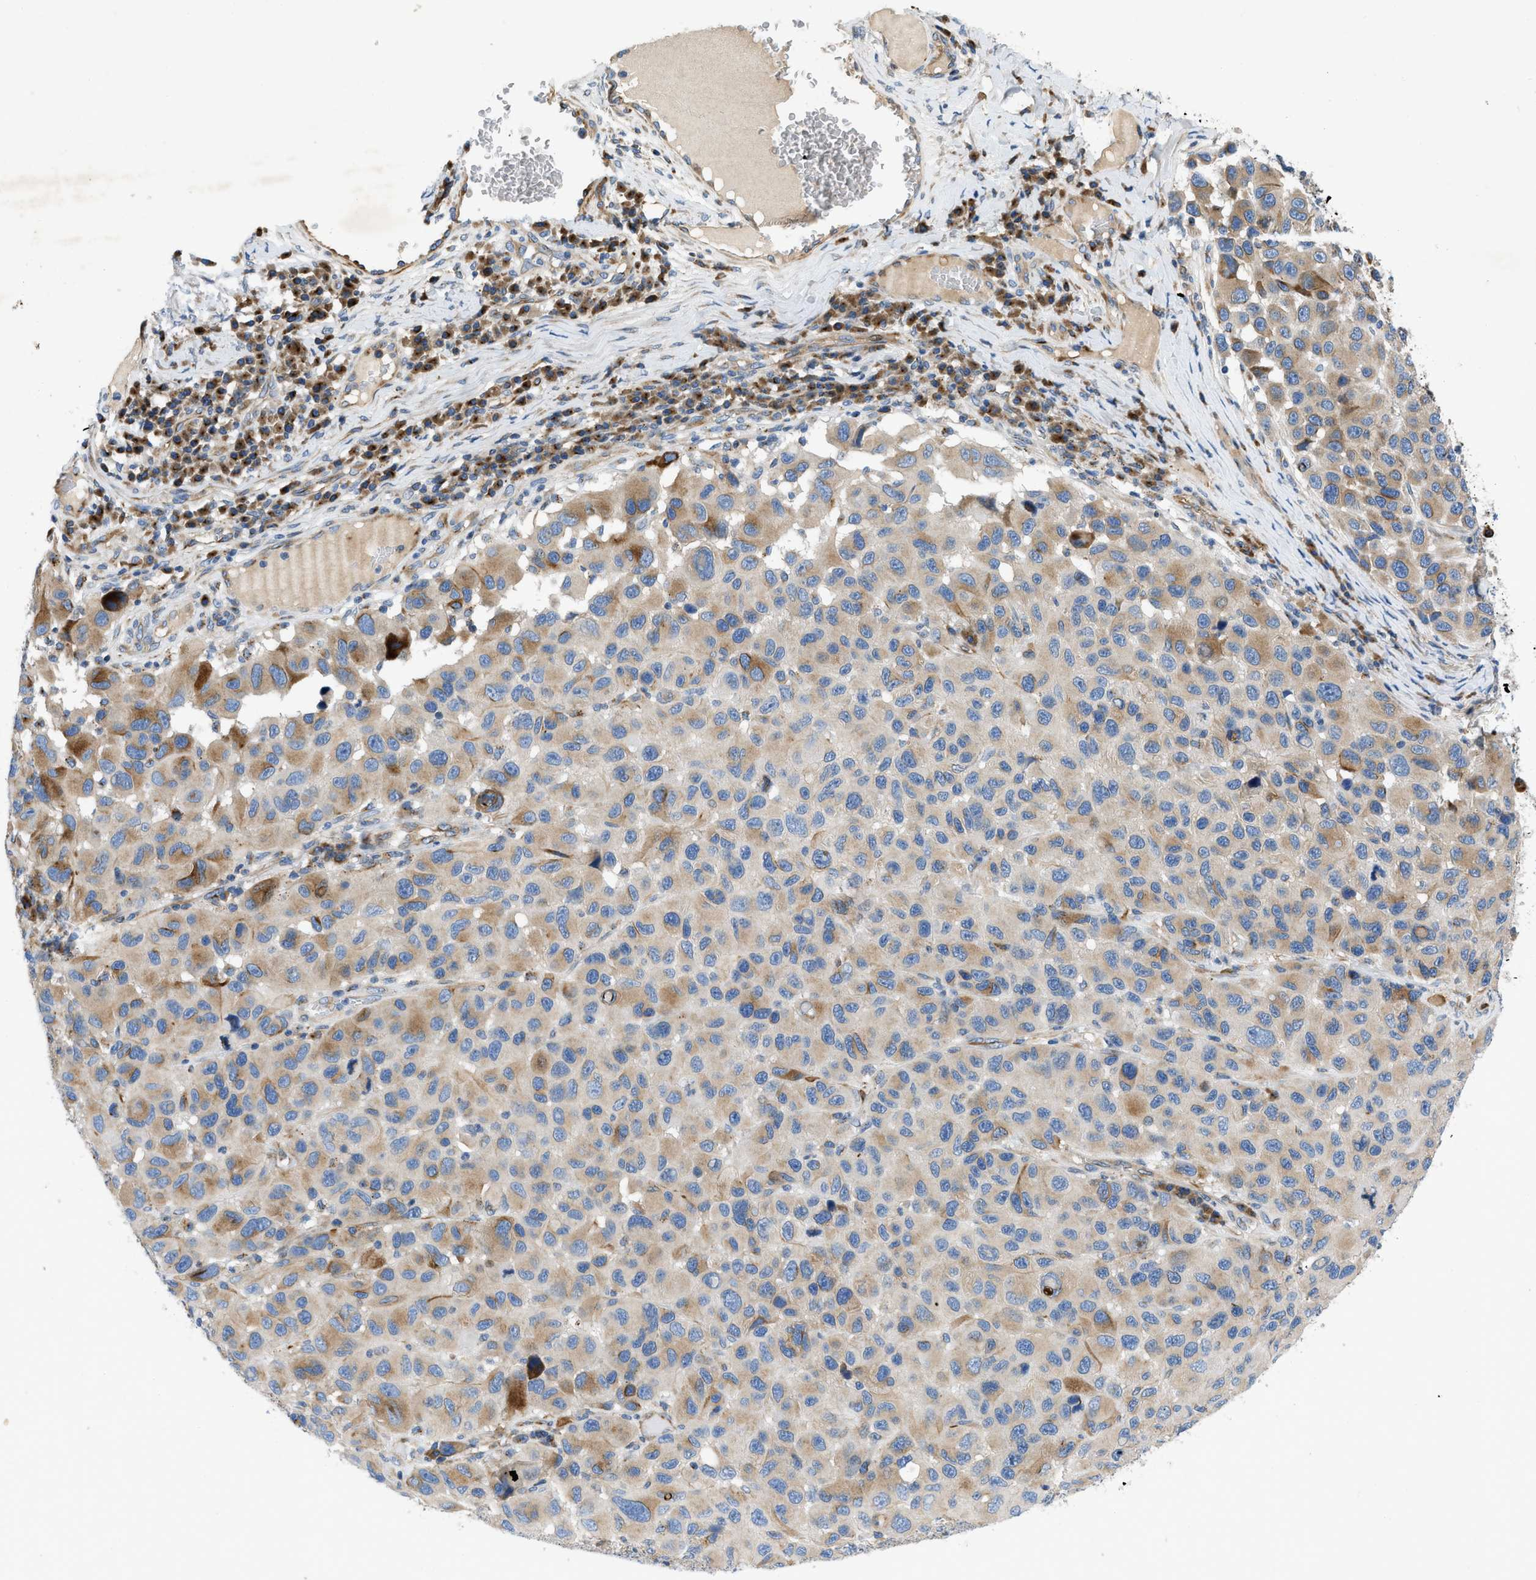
{"staining": {"intensity": "weak", "quantity": "<25%", "location": "cytoplasmic/membranous"}, "tissue": "melanoma", "cell_type": "Tumor cells", "image_type": "cancer", "snomed": [{"axis": "morphology", "description": "Malignant melanoma, NOS"}, {"axis": "topography", "description": "Skin"}], "caption": "The IHC image has no significant positivity in tumor cells of melanoma tissue.", "gene": "TMEM248", "patient": {"sex": "male", "age": 53}}